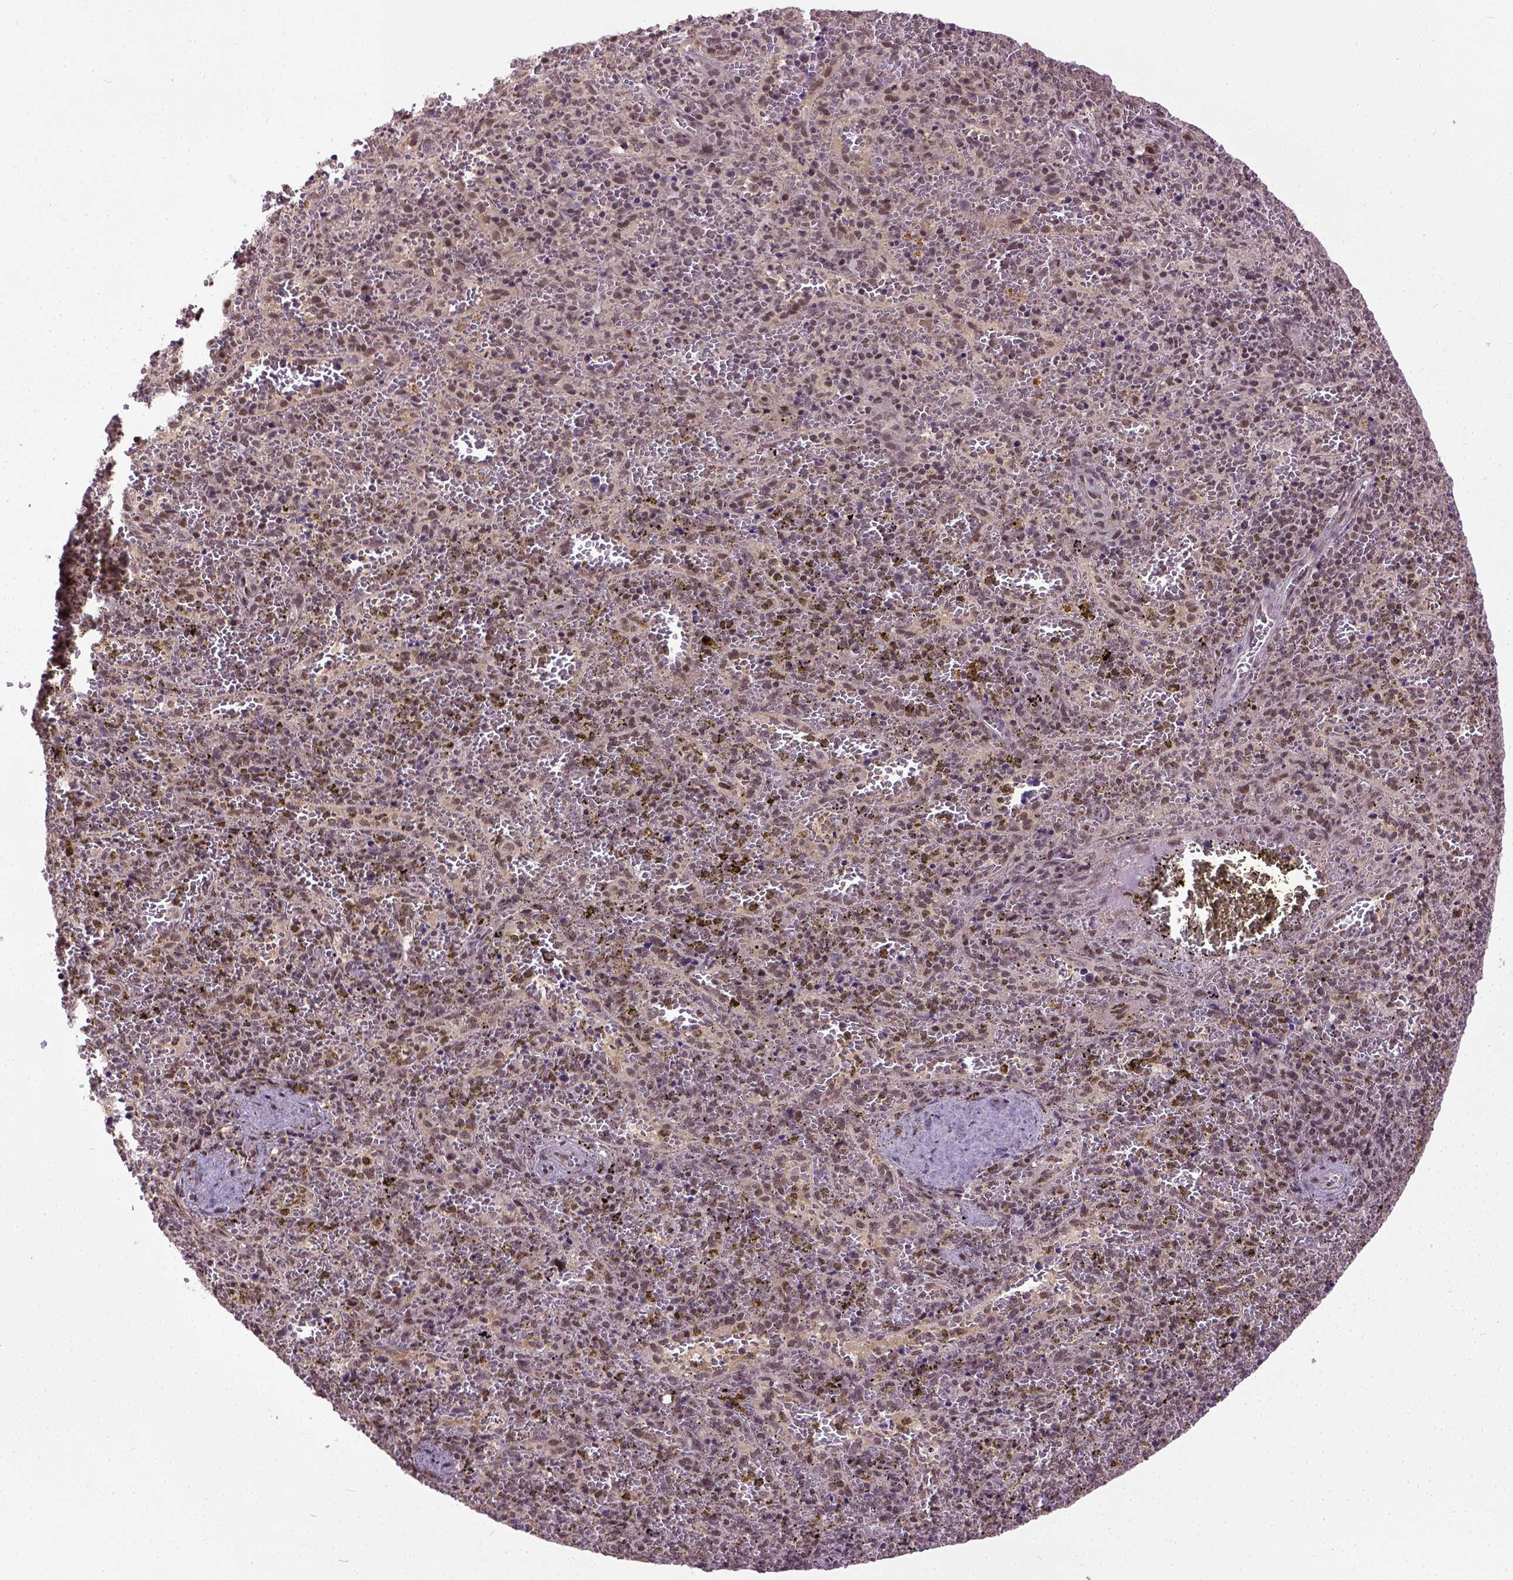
{"staining": {"intensity": "moderate", "quantity": "25%-75%", "location": "nuclear"}, "tissue": "spleen", "cell_type": "Cells in red pulp", "image_type": "normal", "snomed": [{"axis": "morphology", "description": "Normal tissue, NOS"}, {"axis": "topography", "description": "Spleen"}], "caption": "Brown immunohistochemical staining in unremarkable spleen shows moderate nuclear expression in about 25%-75% of cells in red pulp.", "gene": "UBA3", "patient": {"sex": "female", "age": 50}}